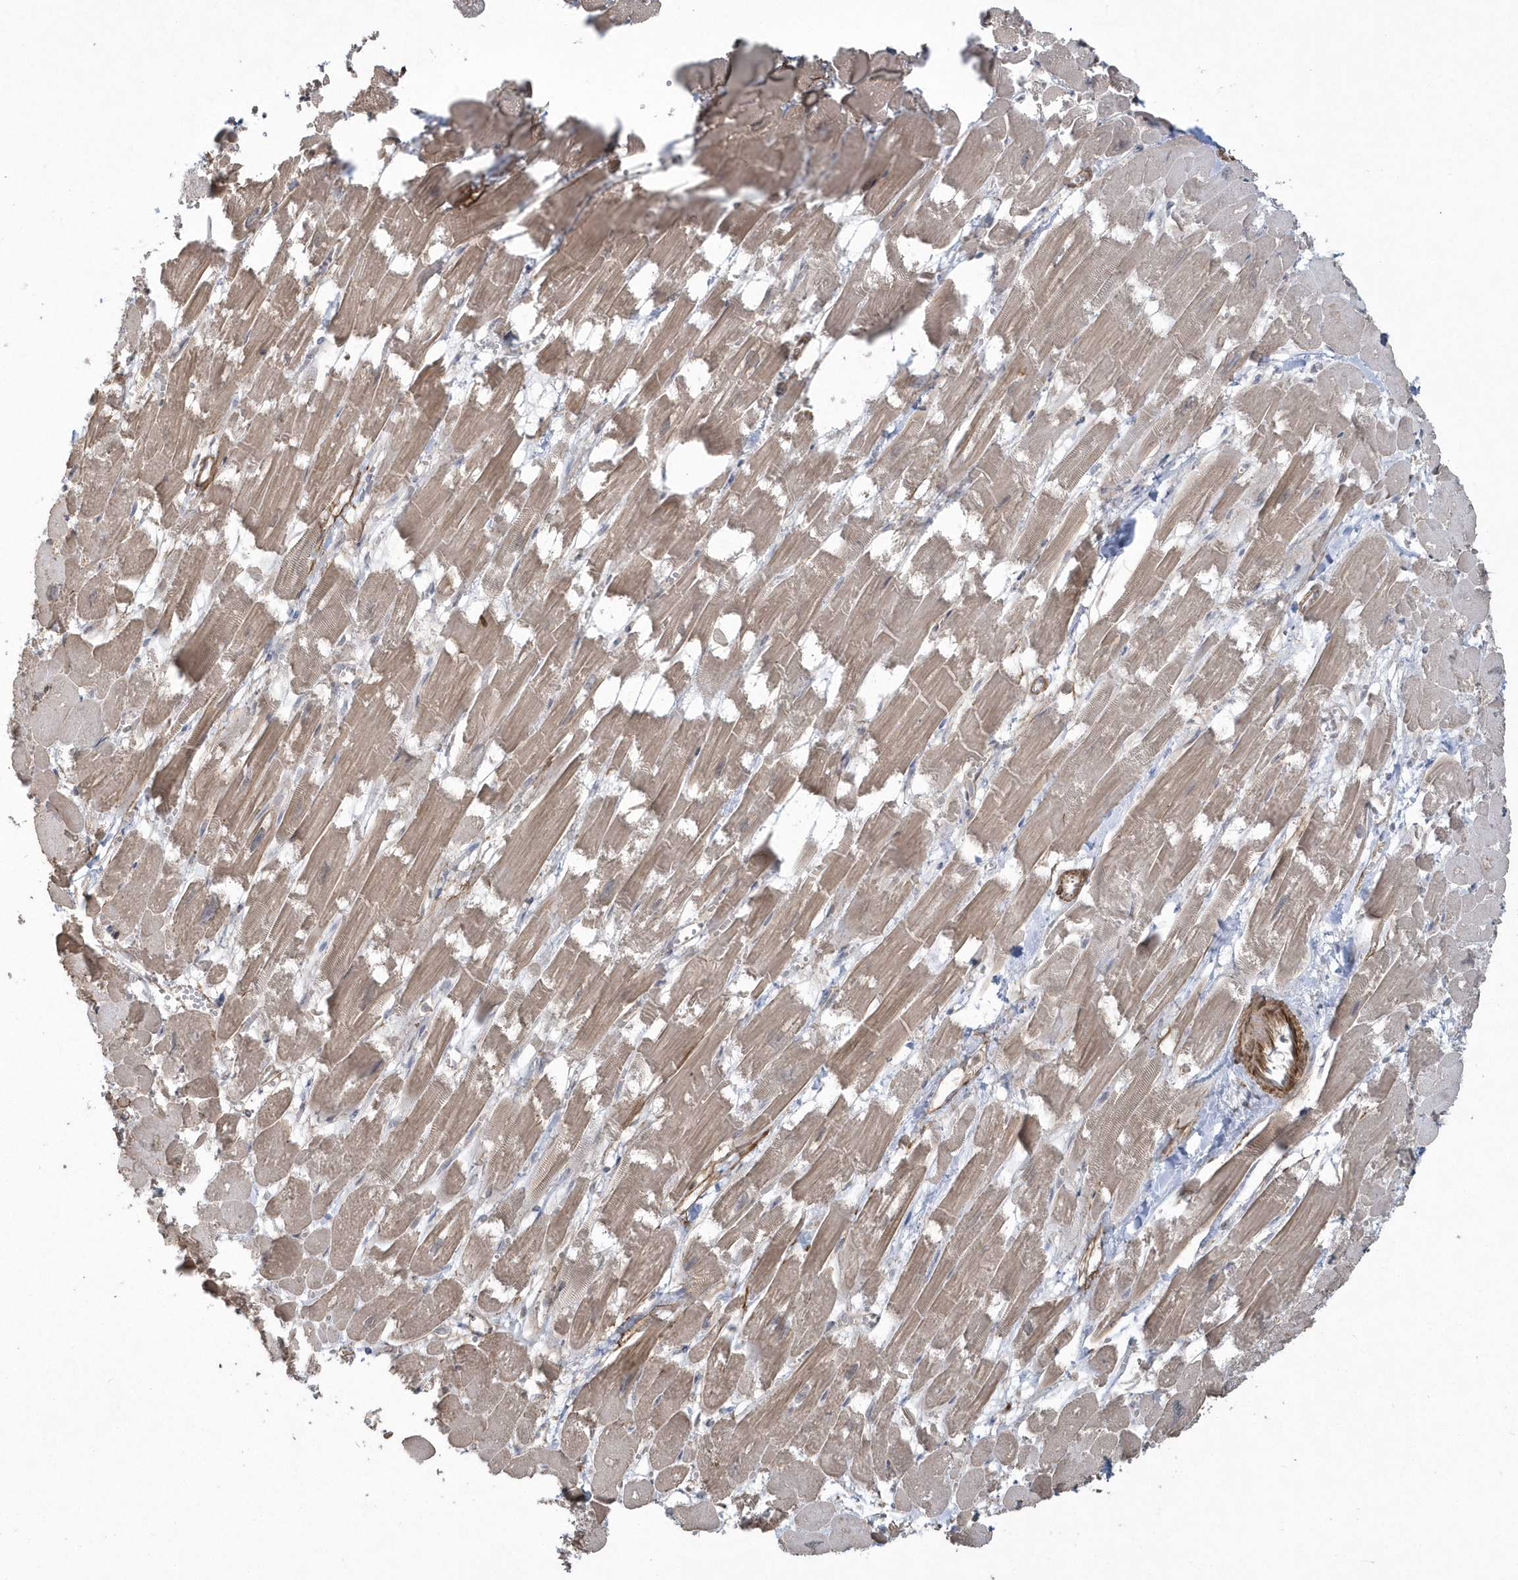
{"staining": {"intensity": "moderate", "quantity": ">75%", "location": "cytoplasmic/membranous"}, "tissue": "heart muscle", "cell_type": "Cardiomyocytes", "image_type": "normal", "snomed": [{"axis": "morphology", "description": "Normal tissue, NOS"}, {"axis": "topography", "description": "Heart"}], "caption": "Heart muscle stained with a brown dye reveals moderate cytoplasmic/membranous positive positivity in approximately >75% of cardiomyocytes.", "gene": "ARMC8", "patient": {"sex": "male", "age": 54}}